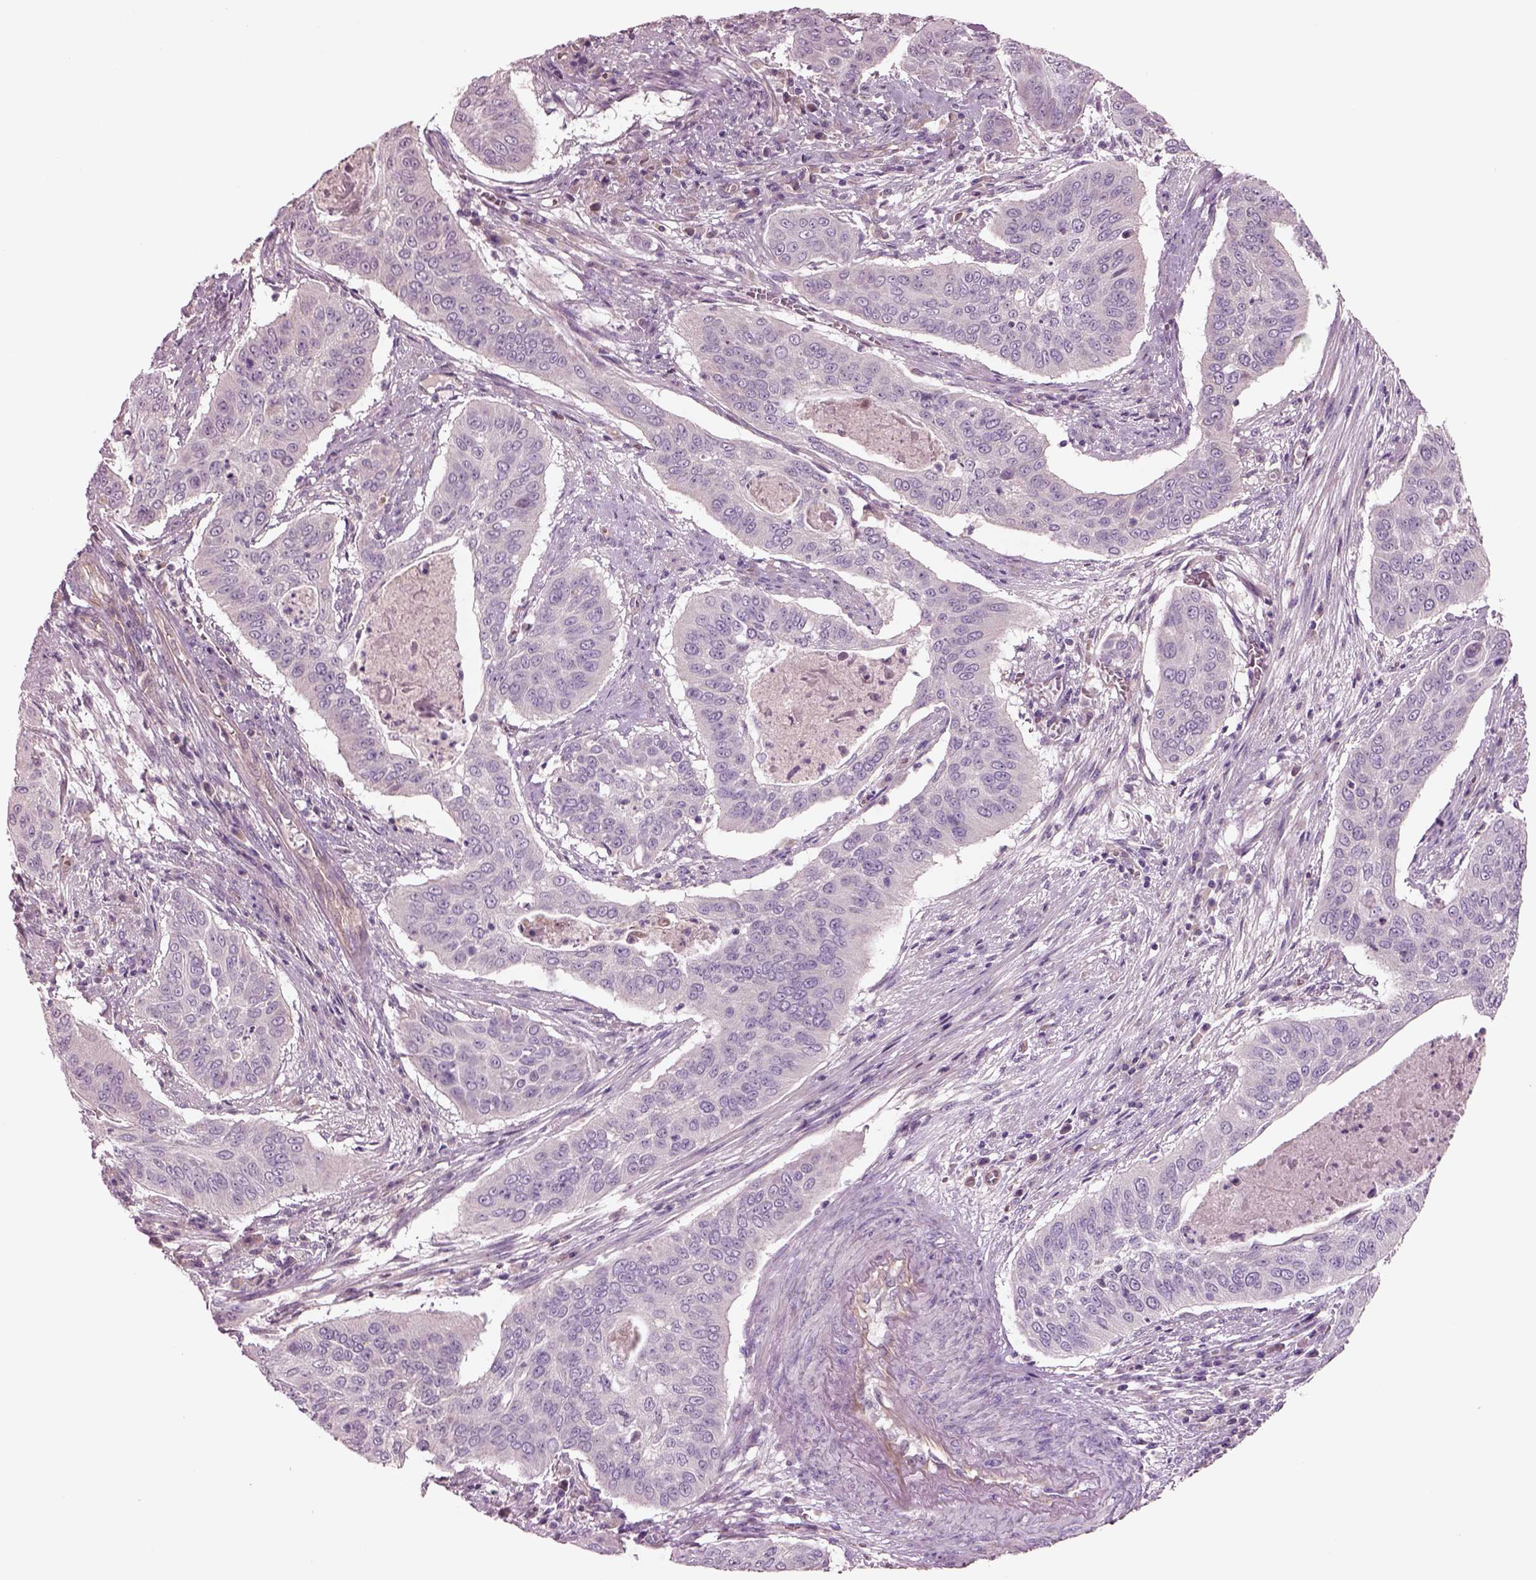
{"staining": {"intensity": "negative", "quantity": "none", "location": "none"}, "tissue": "cervical cancer", "cell_type": "Tumor cells", "image_type": "cancer", "snomed": [{"axis": "morphology", "description": "Squamous cell carcinoma, NOS"}, {"axis": "topography", "description": "Cervix"}], "caption": "A micrograph of squamous cell carcinoma (cervical) stained for a protein reveals no brown staining in tumor cells. (DAB (3,3'-diaminobenzidine) immunohistochemistry (IHC) visualized using brightfield microscopy, high magnification).", "gene": "DUOXA2", "patient": {"sex": "female", "age": 39}}